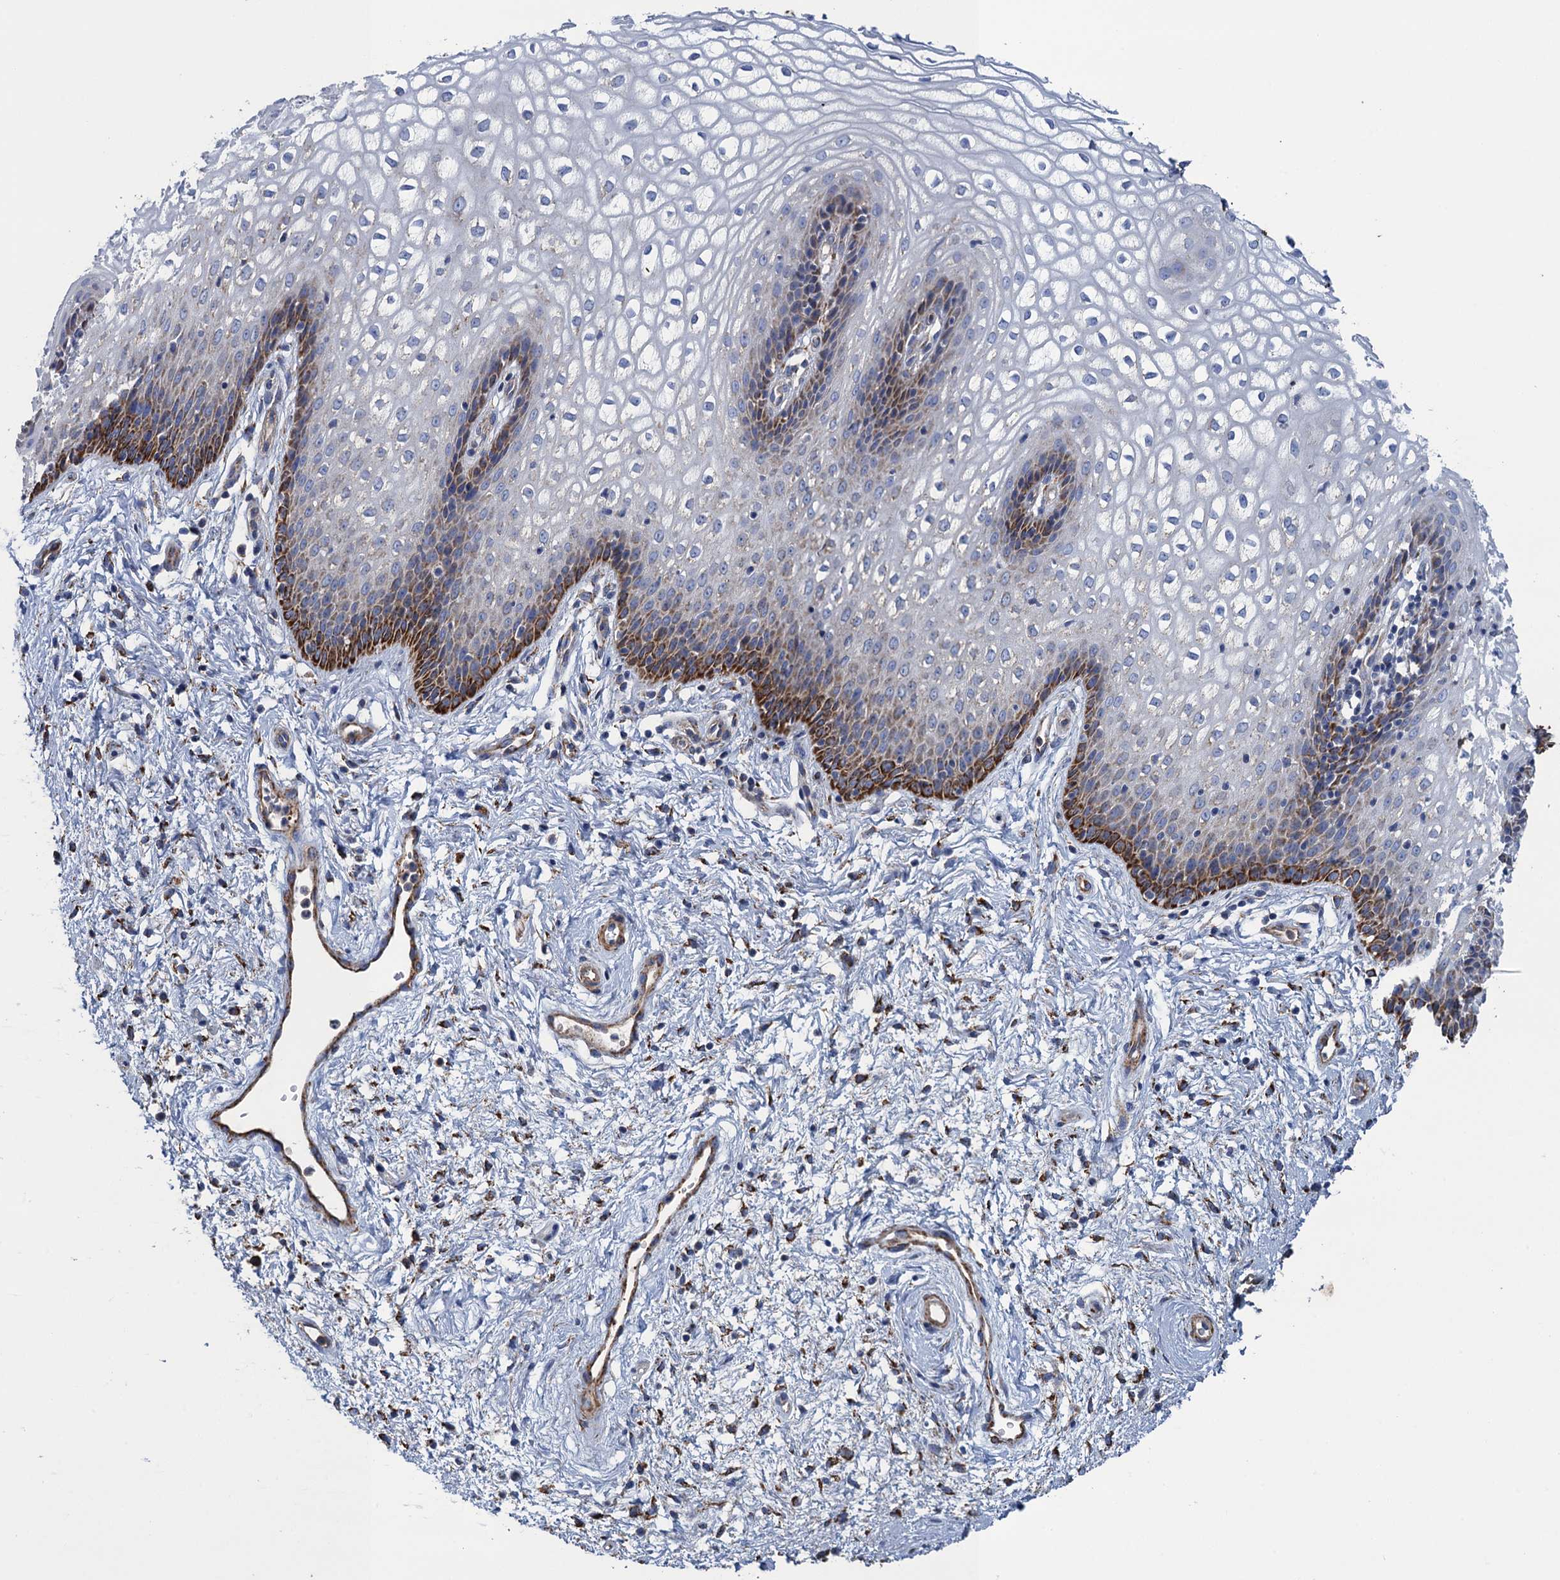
{"staining": {"intensity": "strong", "quantity": "<25%", "location": "cytoplasmic/membranous"}, "tissue": "vagina", "cell_type": "Squamous epithelial cells", "image_type": "normal", "snomed": [{"axis": "morphology", "description": "Normal tissue, NOS"}, {"axis": "topography", "description": "Vagina"}], "caption": "Immunohistochemical staining of unremarkable human vagina exhibits <25% levels of strong cytoplasmic/membranous protein expression in about <25% of squamous epithelial cells. The staining was performed using DAB (3,3'-diaminobenzidine) to visualize the protein expression in brown, while the nuclei were stained in blue with hematoxylin (Magnification: 20x).", "gene": "ENSG00000260643", "patient": {"sex": "female", "age": 34}}